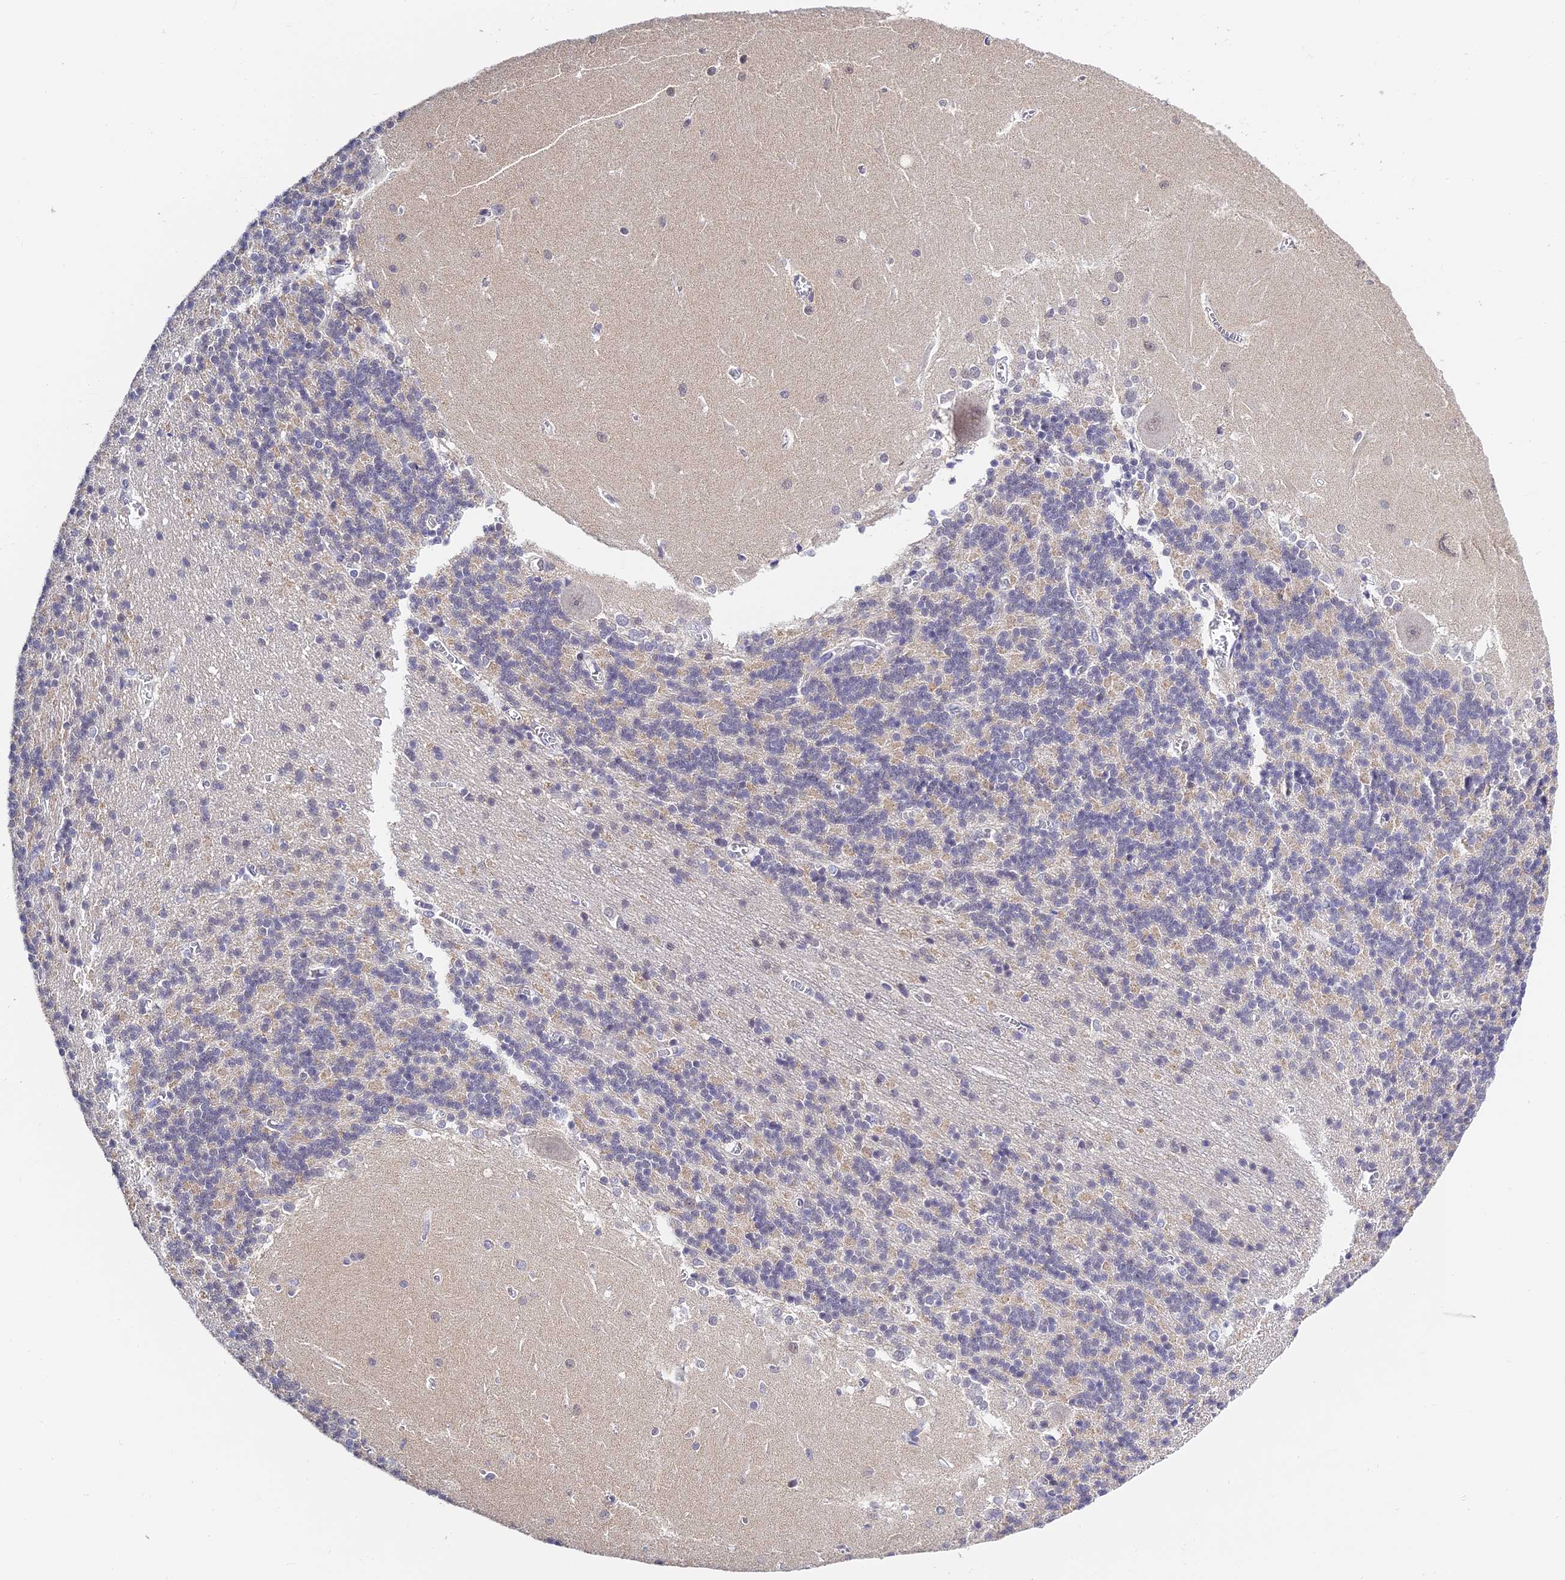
{"staining": {"intensity": "negative", "quantity": "none", "location": "none"}, "tissue": "cerebellum", "cell_type": "Cells in granular layer", "image_type": "normal", "snomed": [{"axis": "morphology", "description": "Normal tissue, NOS"}, {"axis": "topography", "description": "Cerebellum"}], "caption": "Human cerebellum stained for a protein using immunohistochemistry (IHC) demonstrates no staining in cells in granular layer.", "gene": "HOXB1", "patient": {"sex": "male", "age": 37}}